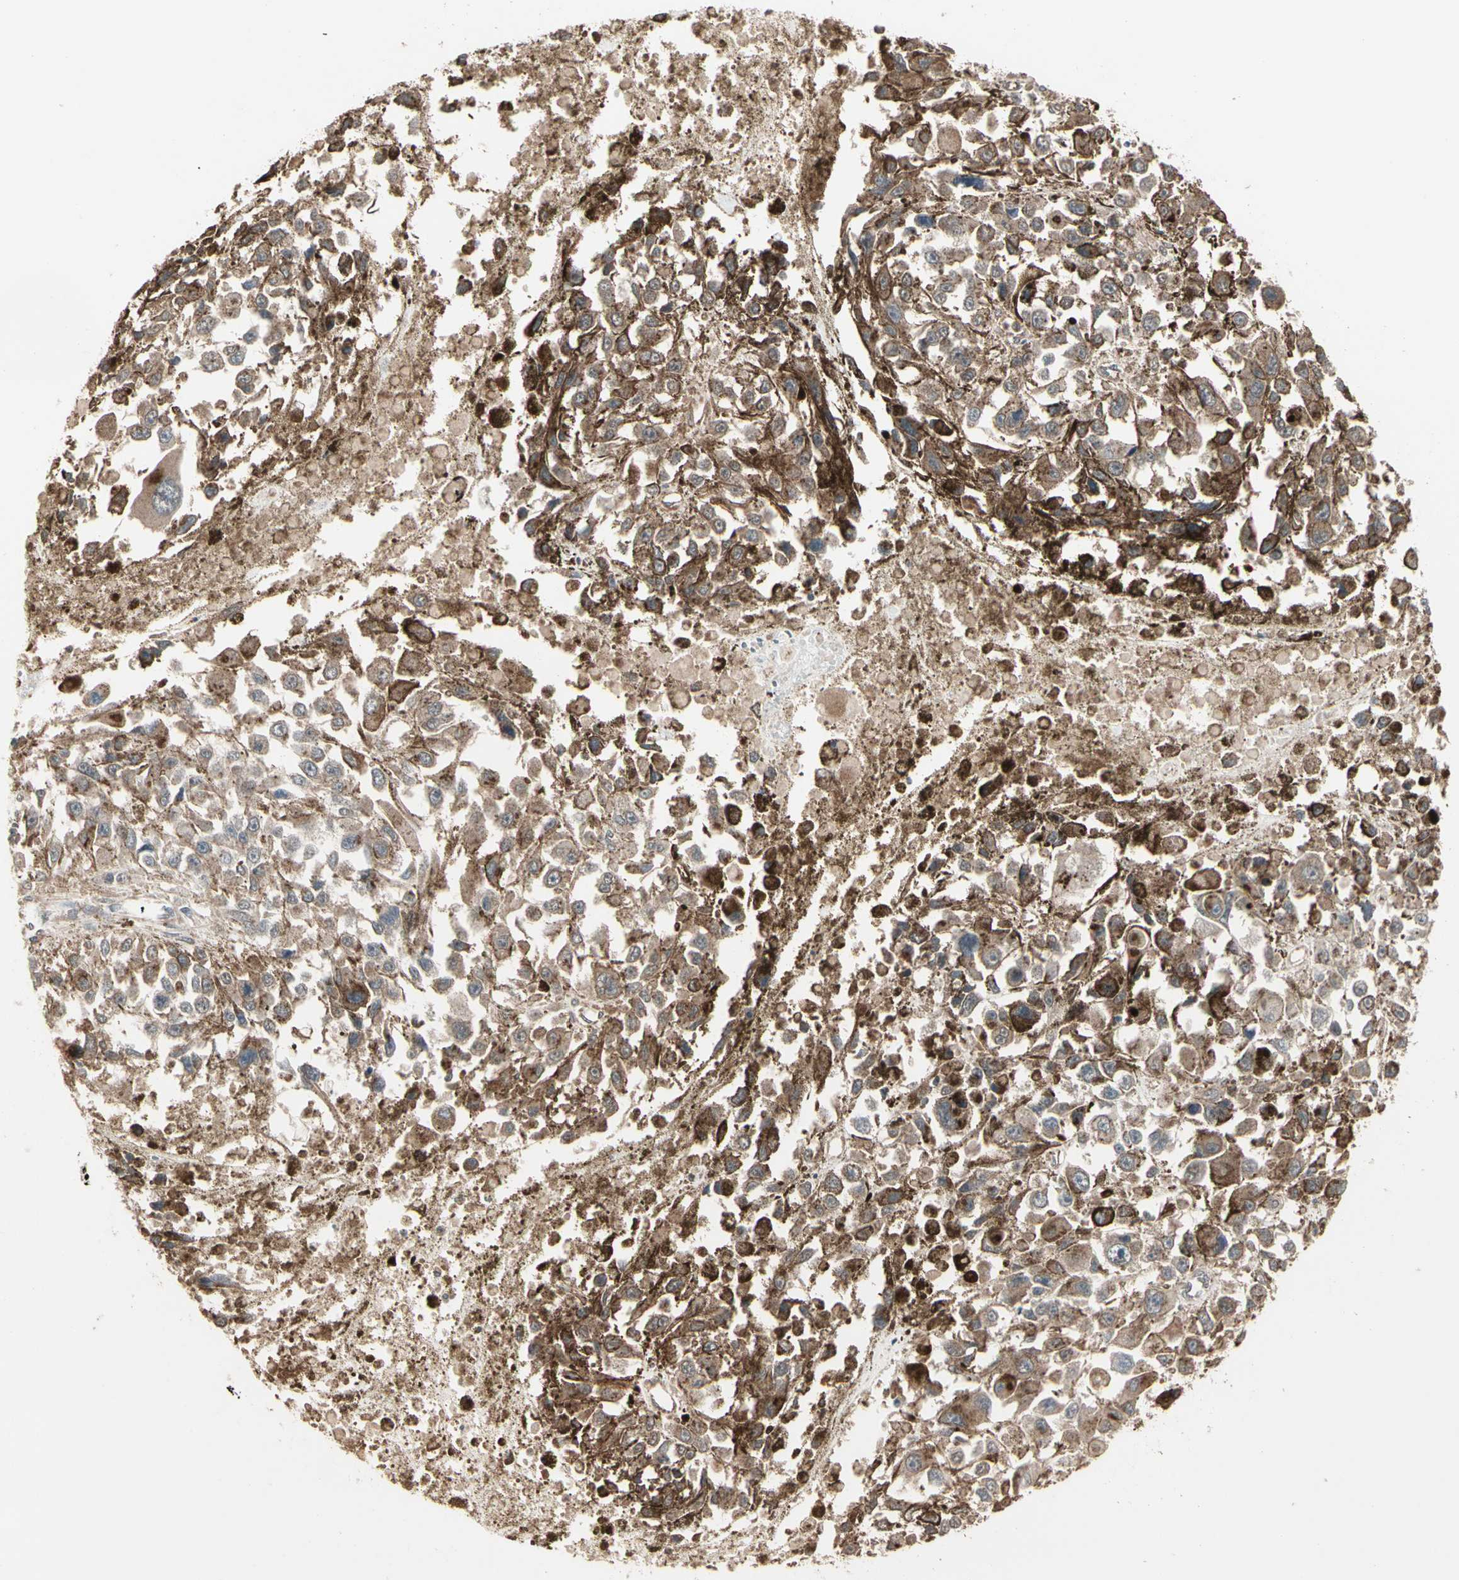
{"staining": {"intensity": "moderate", "quantity": "25%-75%", "location": "cytoplasmic/membranous"}, "tissue": "melanoma", "cell_type": "Tumor cells", "image_type": "cancer", "snomed": [{"axis": "morphology", "description": "Malignant melanoma, Metastatic site"}, {"axis": "topography", "description": "Lymph node"}], "caption": "A brown stain shows moderate cytoplasmic/membranous expression of a protein in melanoma tumor cells. (IHC, brightfield microscopy, high magnification).", "gene": "GALNT3", "patient": {"sex": "male", "age": 59}}